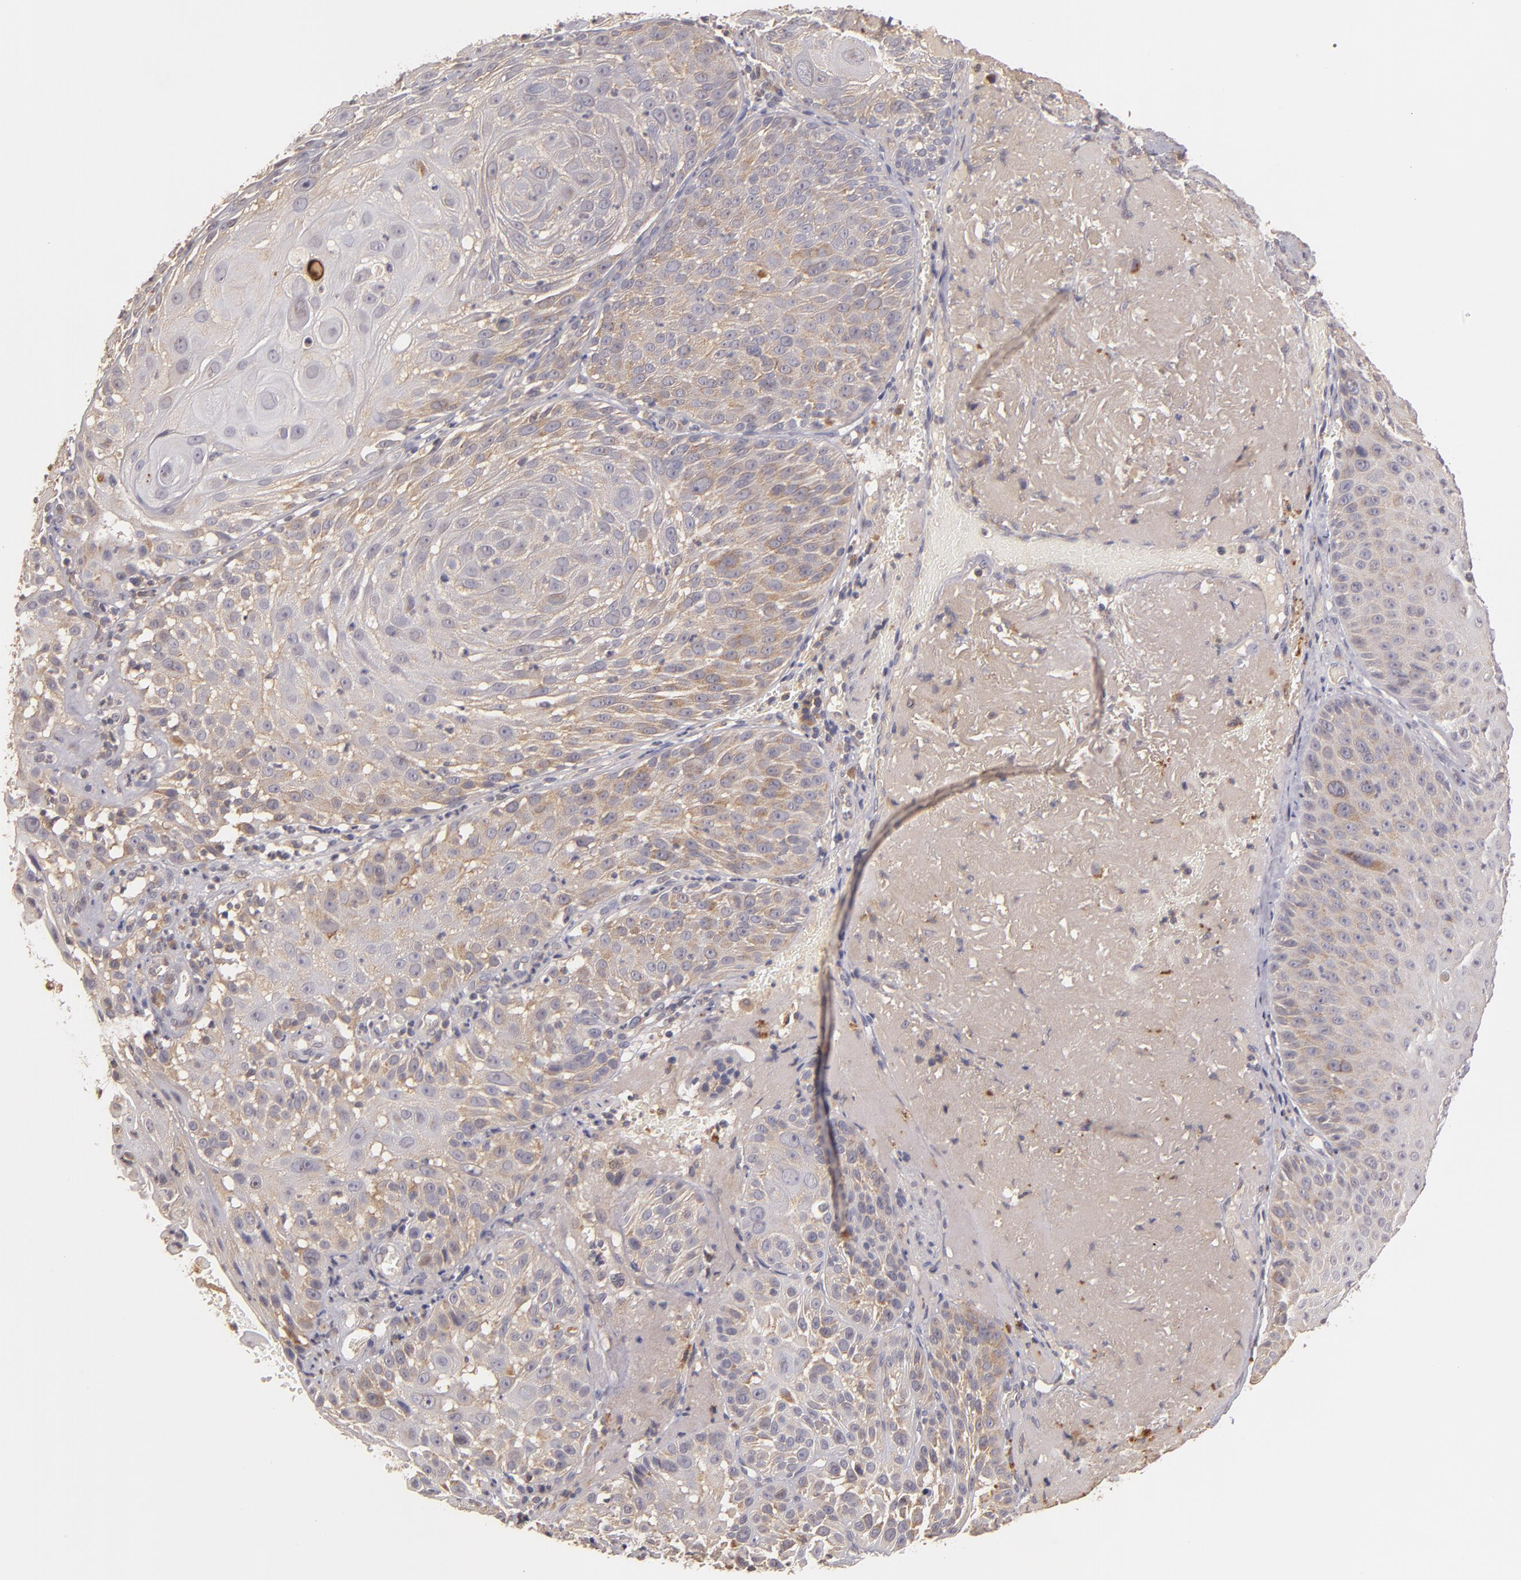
{"staining": {"intensity": "weak", "quantity": "25%-75%", "location": "cytoplasmic/membranous"}, "tissue": "skin cancer", "cell_type": "Tumor cells", "image_type": "cancer", "snomed": [{"axis": "morphology", "description": "Squamous cell carcinoma, NOS"}, {"axis": "topography", "description": "Skin"}], "caption": "Tumor cells display low levels of weak cytoplasmic/membranous positivity in approximately 25%-75% of cells in human skin cancer.", "gene": "UPF3B", "patient": {"sex": "female", "age": 89}}